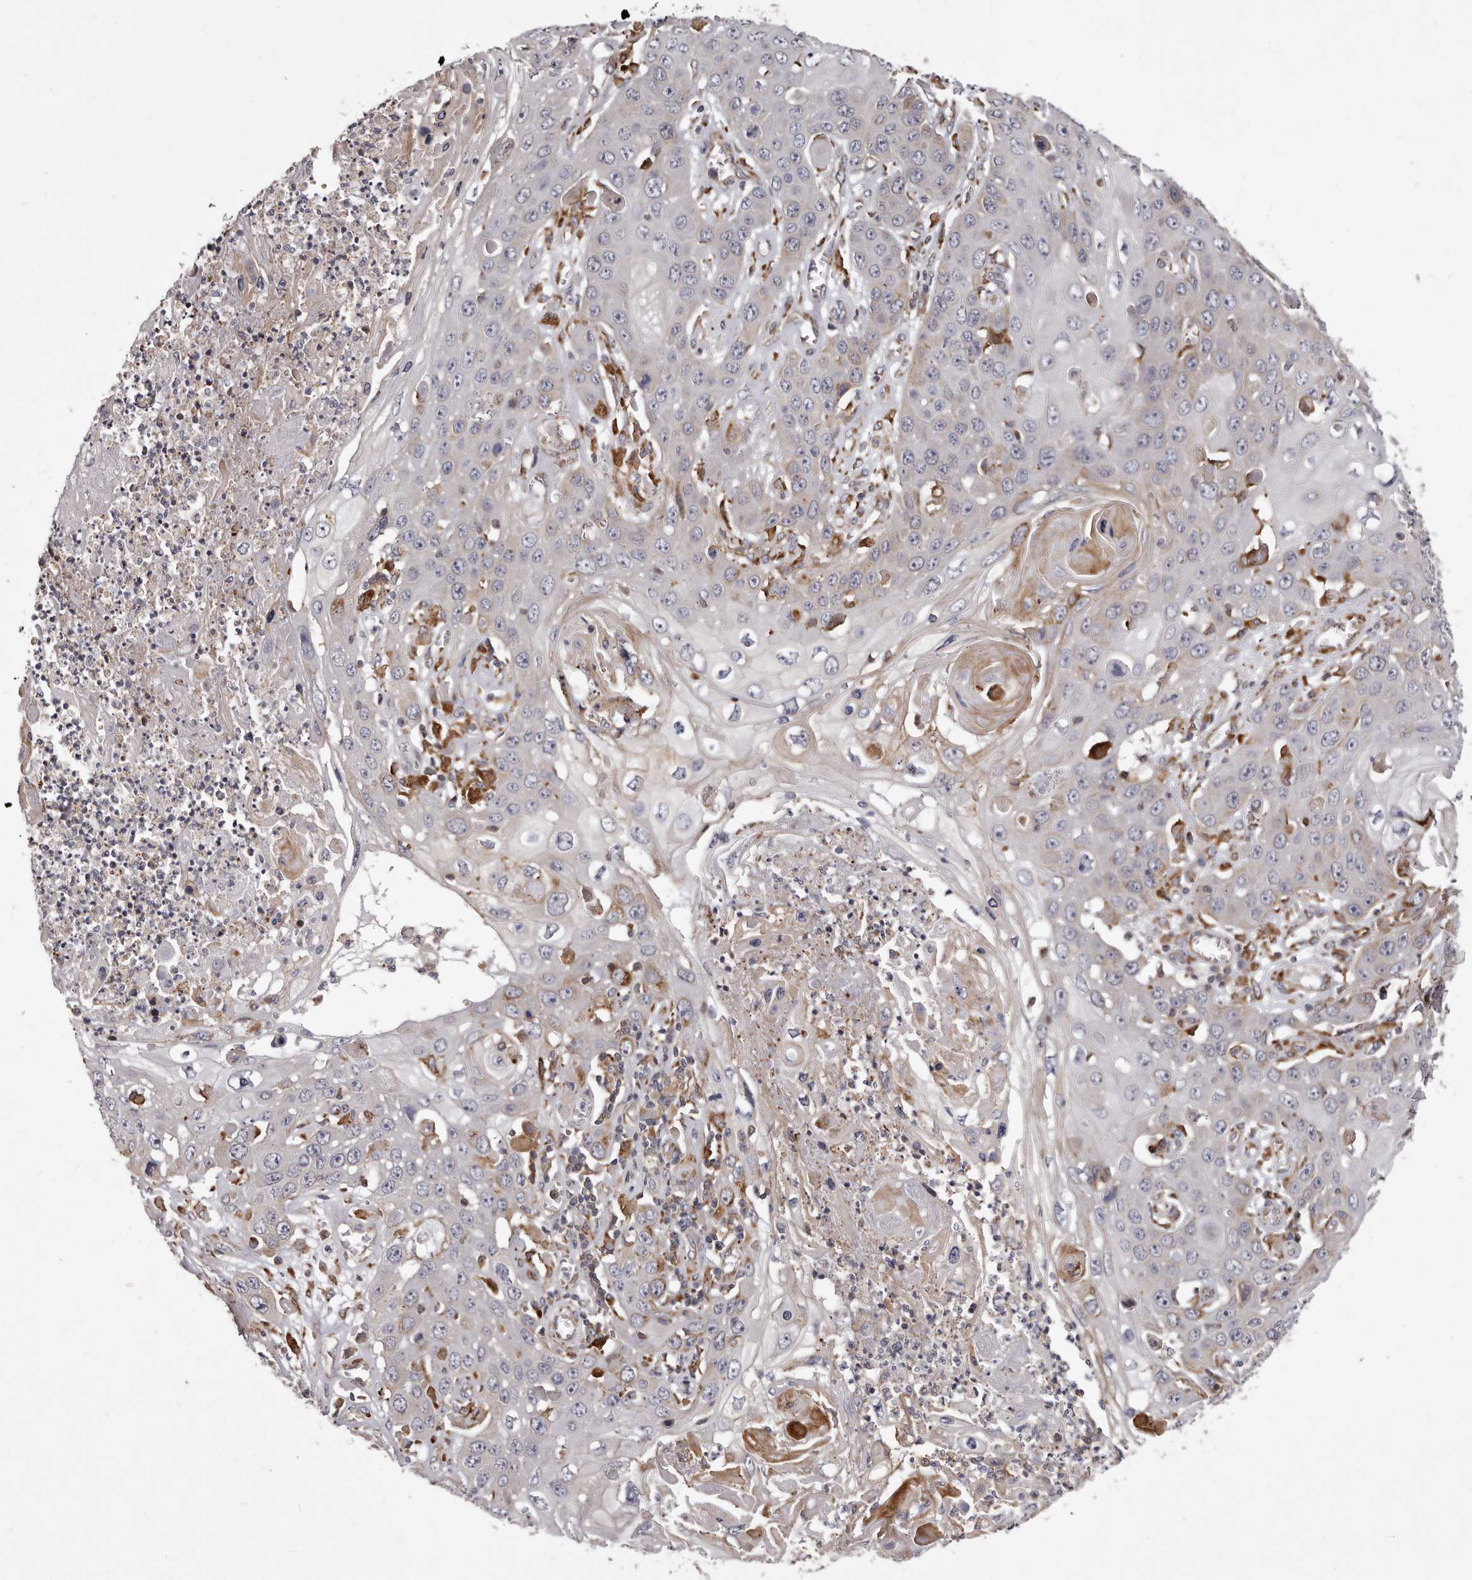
{"staining": {"intensity": "weak", "quantity": "<25%", "location": "cytoplasmic/membranous"}, "tissue": "skin cancer", "cell_type": "Tumor cells", "image_type": "cancer", "snomed": [{"axis": "morphology", "description": "Squamous cell carcinoma, NOS"}, {"axis": "topography", "description": "Skin"}], "caption": "Protein analysis of squamous cell carcinoma (skin) exhibits no significant staining in tumor cells.", "gene": "ALPK1", "patient": {"sex": "male", "age": 55}}